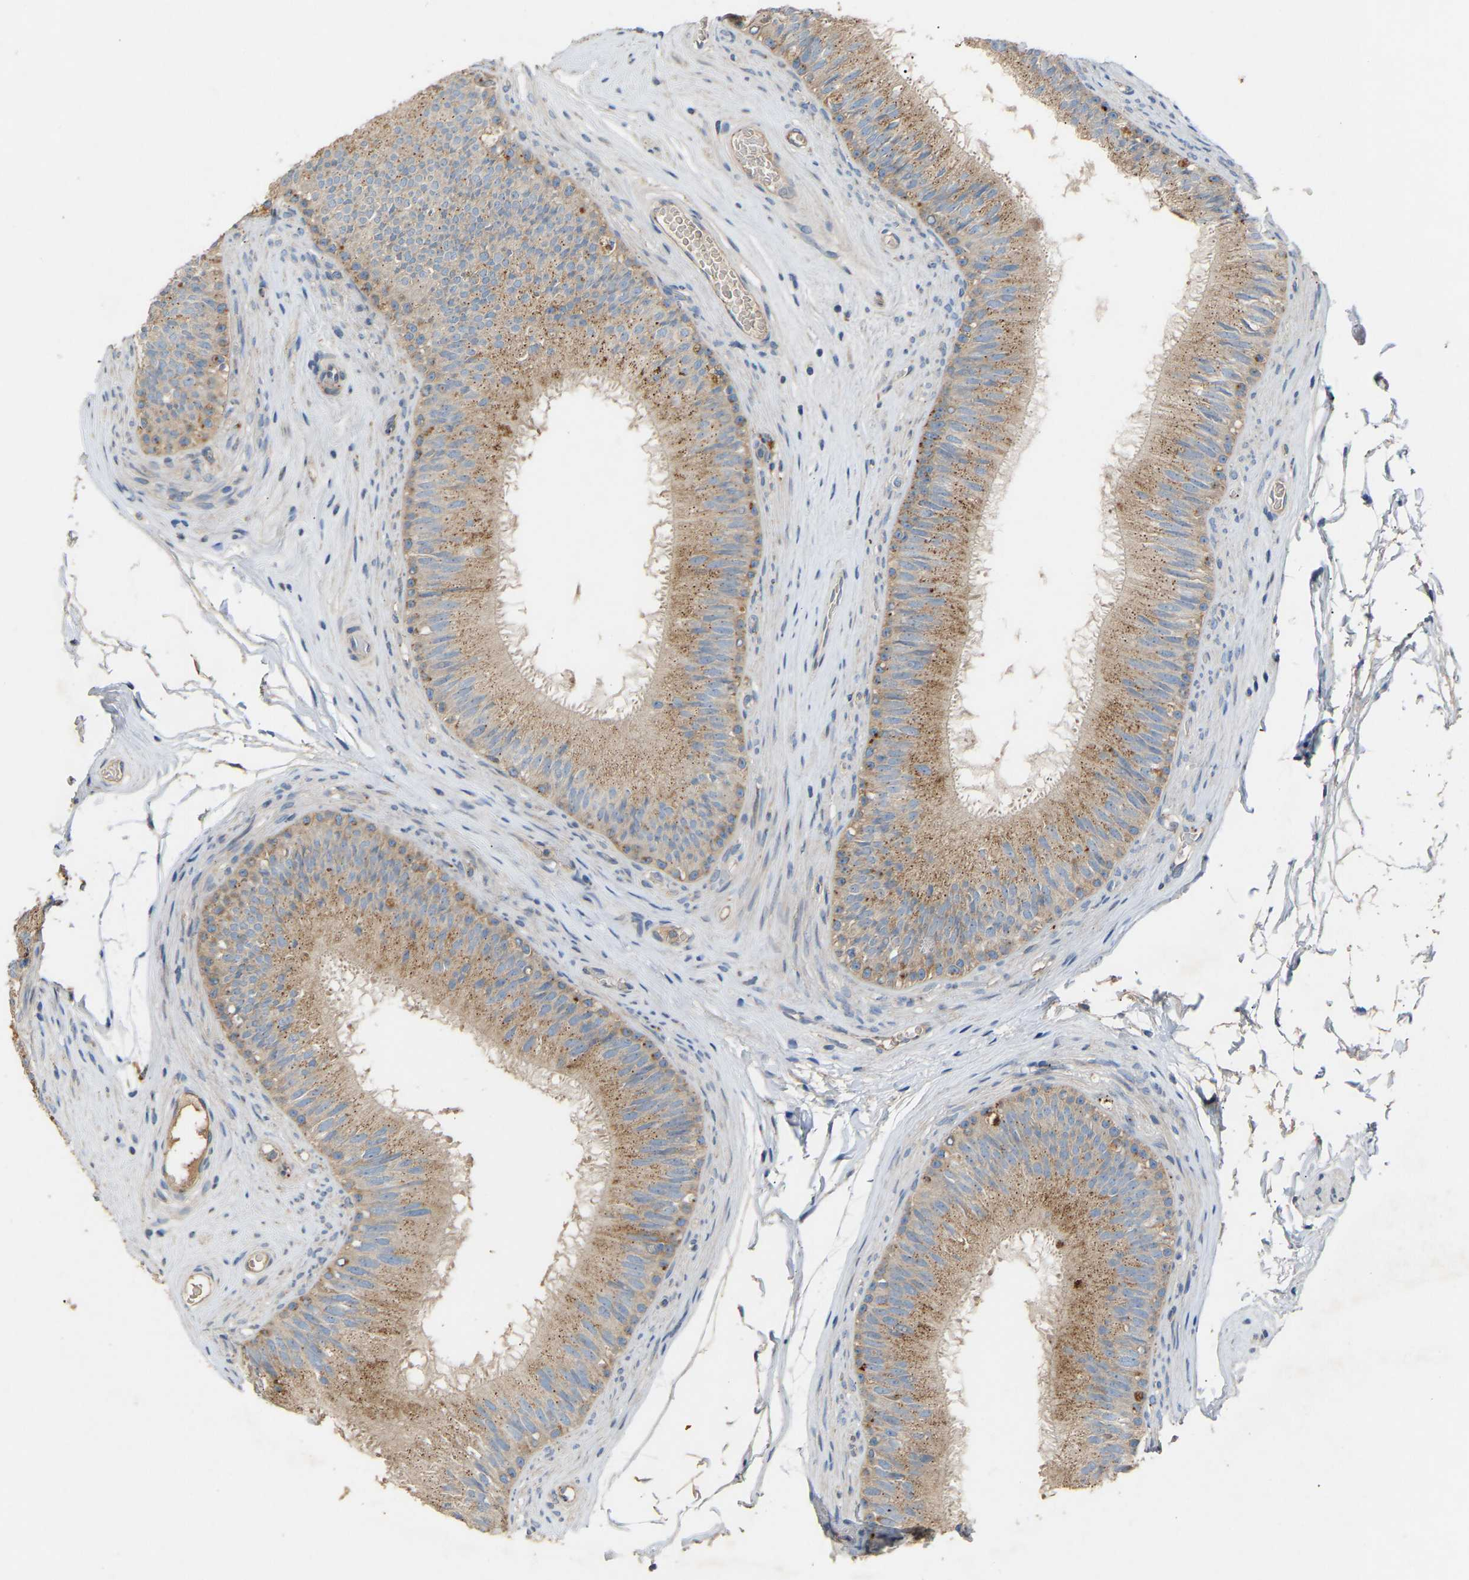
{"staining": {"intensity": "weak", "quantity": ">75%", "location": "cytoplasmic/membranous"}, "tissue": "epididymis", "cell_type": "Glandular cells", "image_type": "normal", "snomed": [{"axis": "morphology", "description": "Normal tissue, NOS"}, {"axis": "topography", "description": "Testis"}, {"axis": "topography", "description": "Epididymis"}], "caption": "Immunohistochemistry (IHC) (DAB) staining of normal human epididymis displays weak cytoplasmic/membranous protein staining in about >75% of glandular cells.", "gene": "RGP1", "patient": {"sex": "male", "age": 36}}